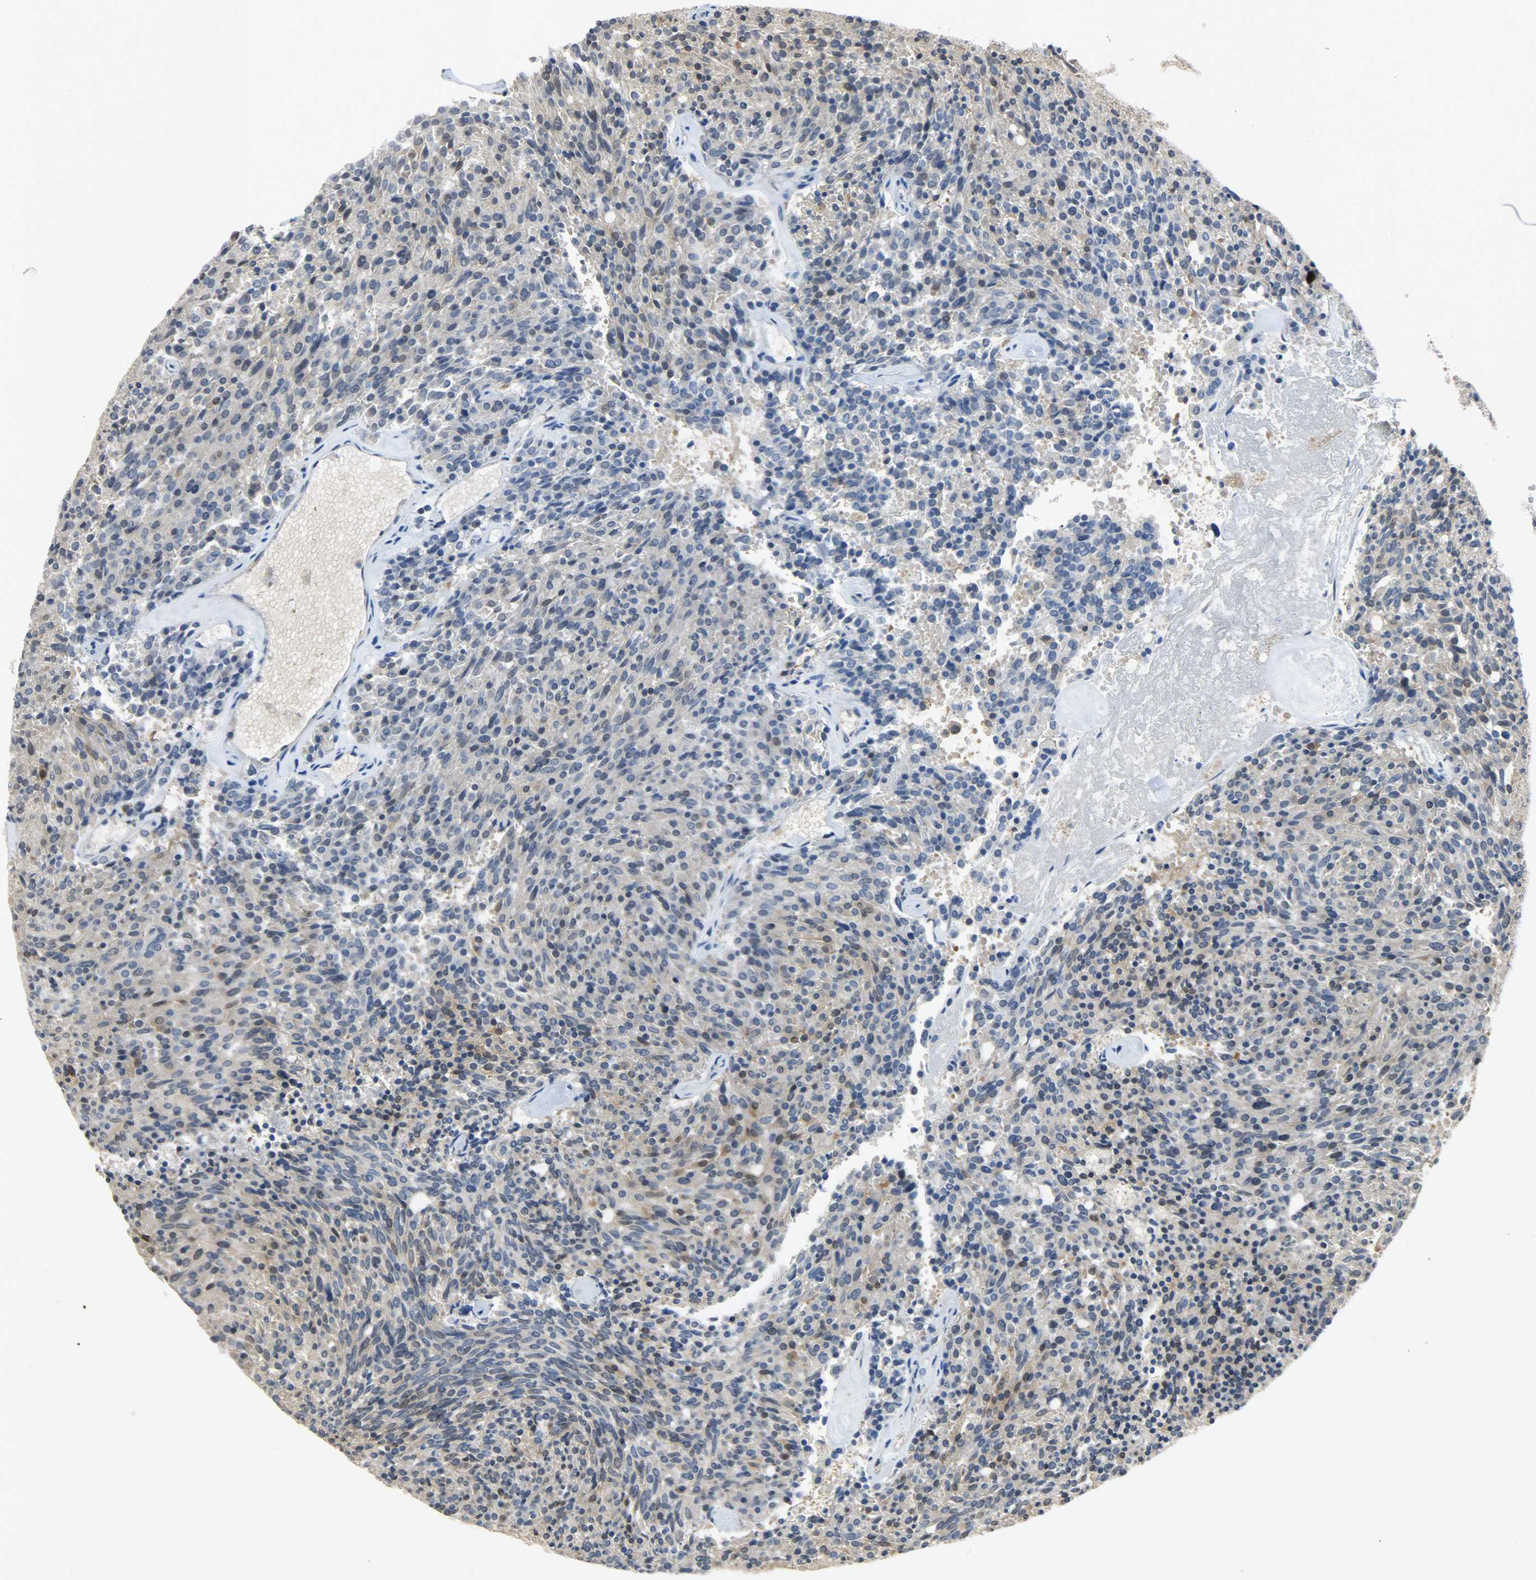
{"staining": {"intensity": "moderate", "quantity": "<25%", "location": "cytoplasmic/membranous,nuclear"}, "tissue": "carcinoid", "cell_type": "Tumor cells", "image_type": "cancer", "snomed": [{"axis": "morphology", "description": "Carcinoid, malignant, NOS"}, {"axis": "topography", "description": "Pancreas"}], "caption": "High-magnification brightfield microscopy of carcinoid stained with DAB (3,3'-diaminobenzidine) (brown) and counterstained with hematoxylin (blue). tumor cells exhibit moderate cytoplasmic/membranous and nuclear staining is identified in approximately<25% of cells.", "gene": "EIF4EBP1", "patient": {"sex": "female", "age": 54}}